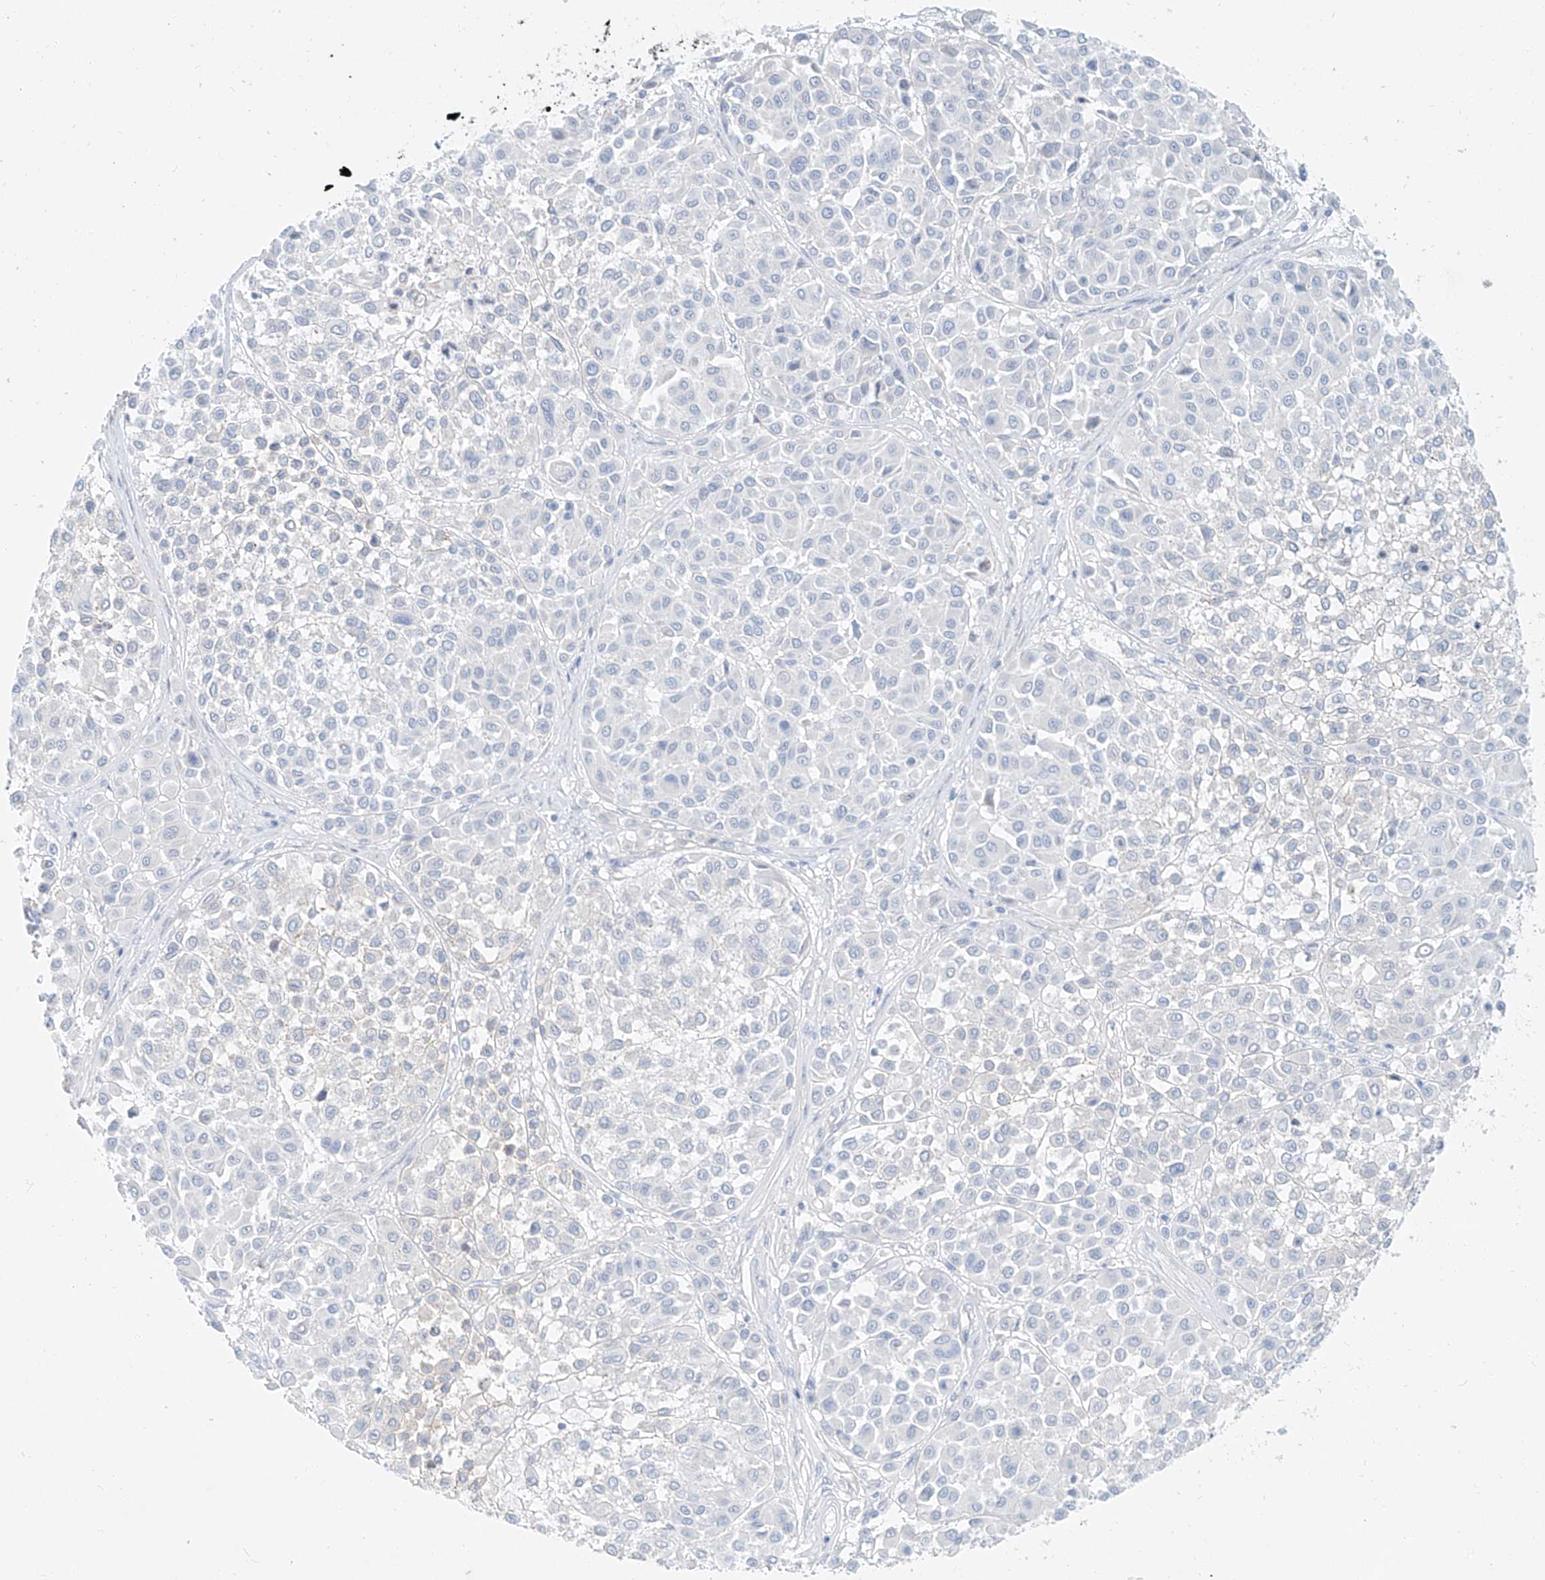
{"staining": {"intensity": "negative", "quantity": "none", "location": "none"}, "tissue": "melanoma", "cell_type": "Tumor cells", "image_type": "cancer", "snomed": [{"axis": "morphology", "description": "Malignant melanoma, Metastatic site"}, {"axis": "topography", "description": "Soft tissue"}], "caption": "Melanoma stained for a protein using IHC shows no positivity tumor cells.", "gene": "AJM1", "patient": {"sex": "male", "age": 41}}